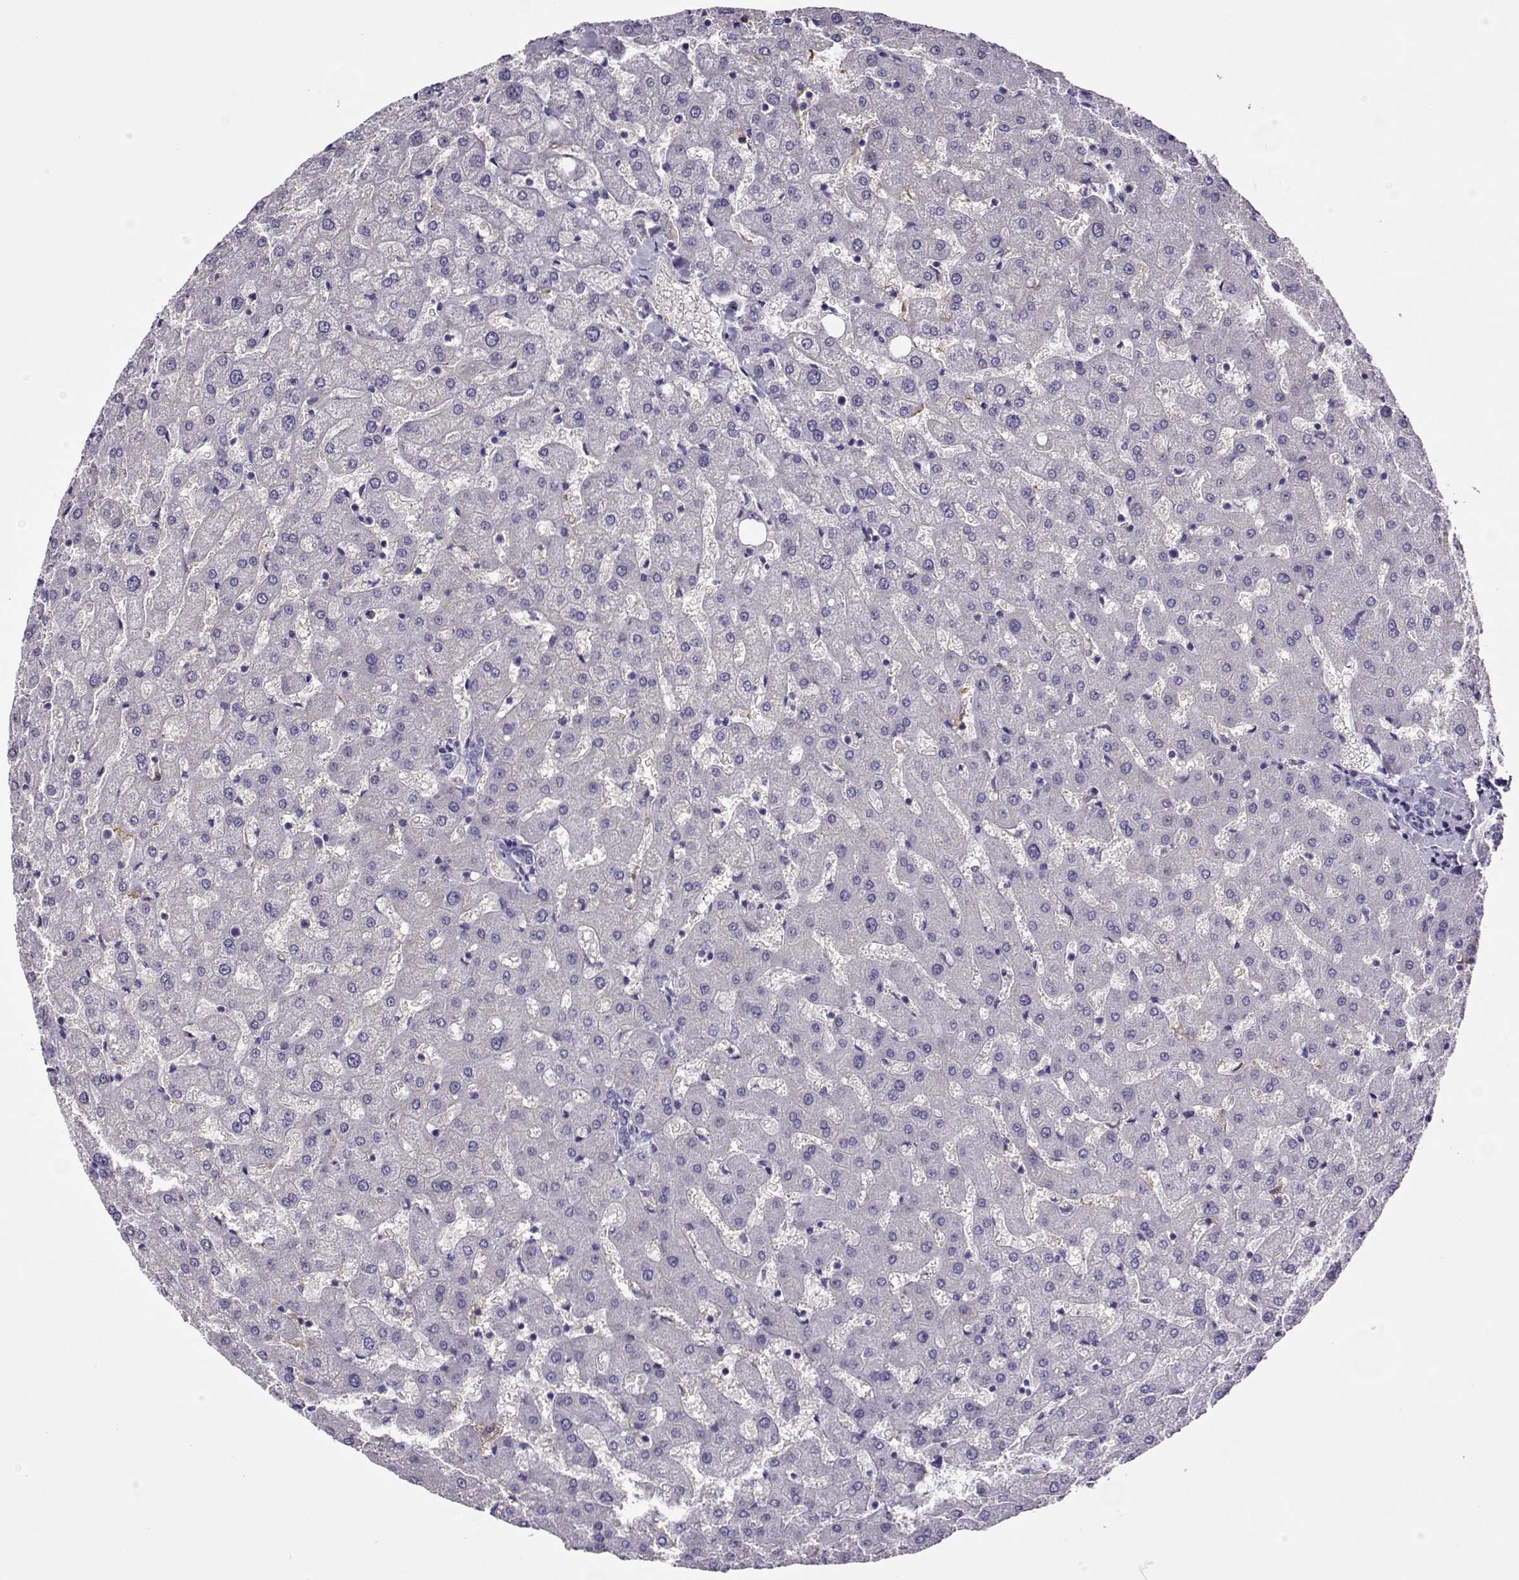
{"staining": {"intensity": "negative", "quantity": "none", "location": "none"}, "tissue": "liver", "cell_type": "Cholangiocytes", "image_type": "normal", "snomed": [{"axis": "morphology", "description": "Normal tissue, NOS"}, {"axis": "topography", "description": "Liver"}], "caption": "DAB immunohistochemical staining of benign liver exhibits no significant positivity in cholangiocytes. (Brightfield microscopy of DAB IHC at high magnification).", "gene": "LINGO1", "patient": {"sex": "female", "age": 50}}